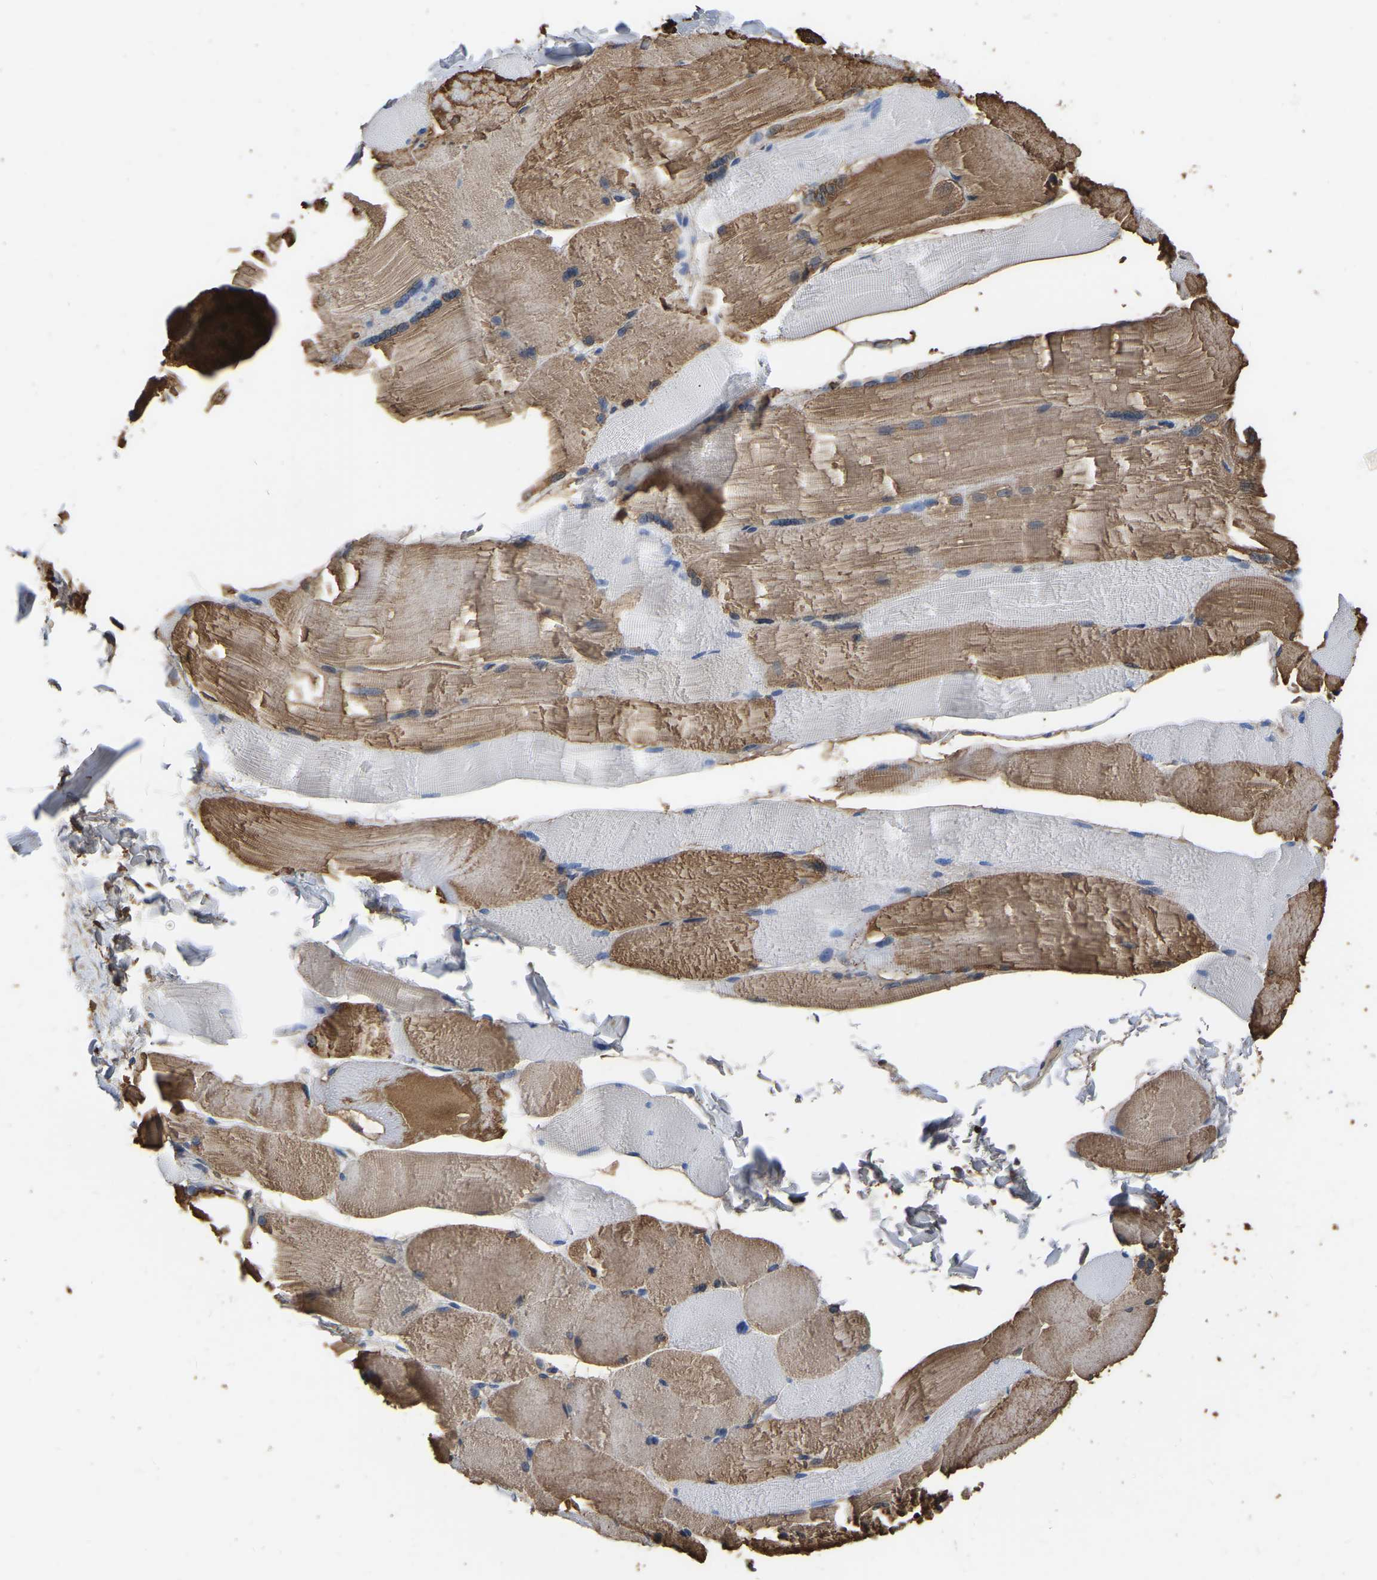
{"staining": {"intensity": "moderate", "quantity": "25%-75%", "location": "cytoplasmic/membranous"}, "tissue": "skeletal muscle", "cell_type": "Myocytes", "image_type": "normal", "snomed": [{"axis": "morphology", "description": "Normal tissue, NOS"}, {"axis": "topography", "description": "Skin"}, {"axis": "topography", "description": "Skeletal muscle"}], "caption": "Moderate cytoplasmic/membranous protein positivity is present in about 25%-75% of myocytes in skeletal muscle.", "gene": "LDHB", "patient": {"sex": "male", "age": 83}}